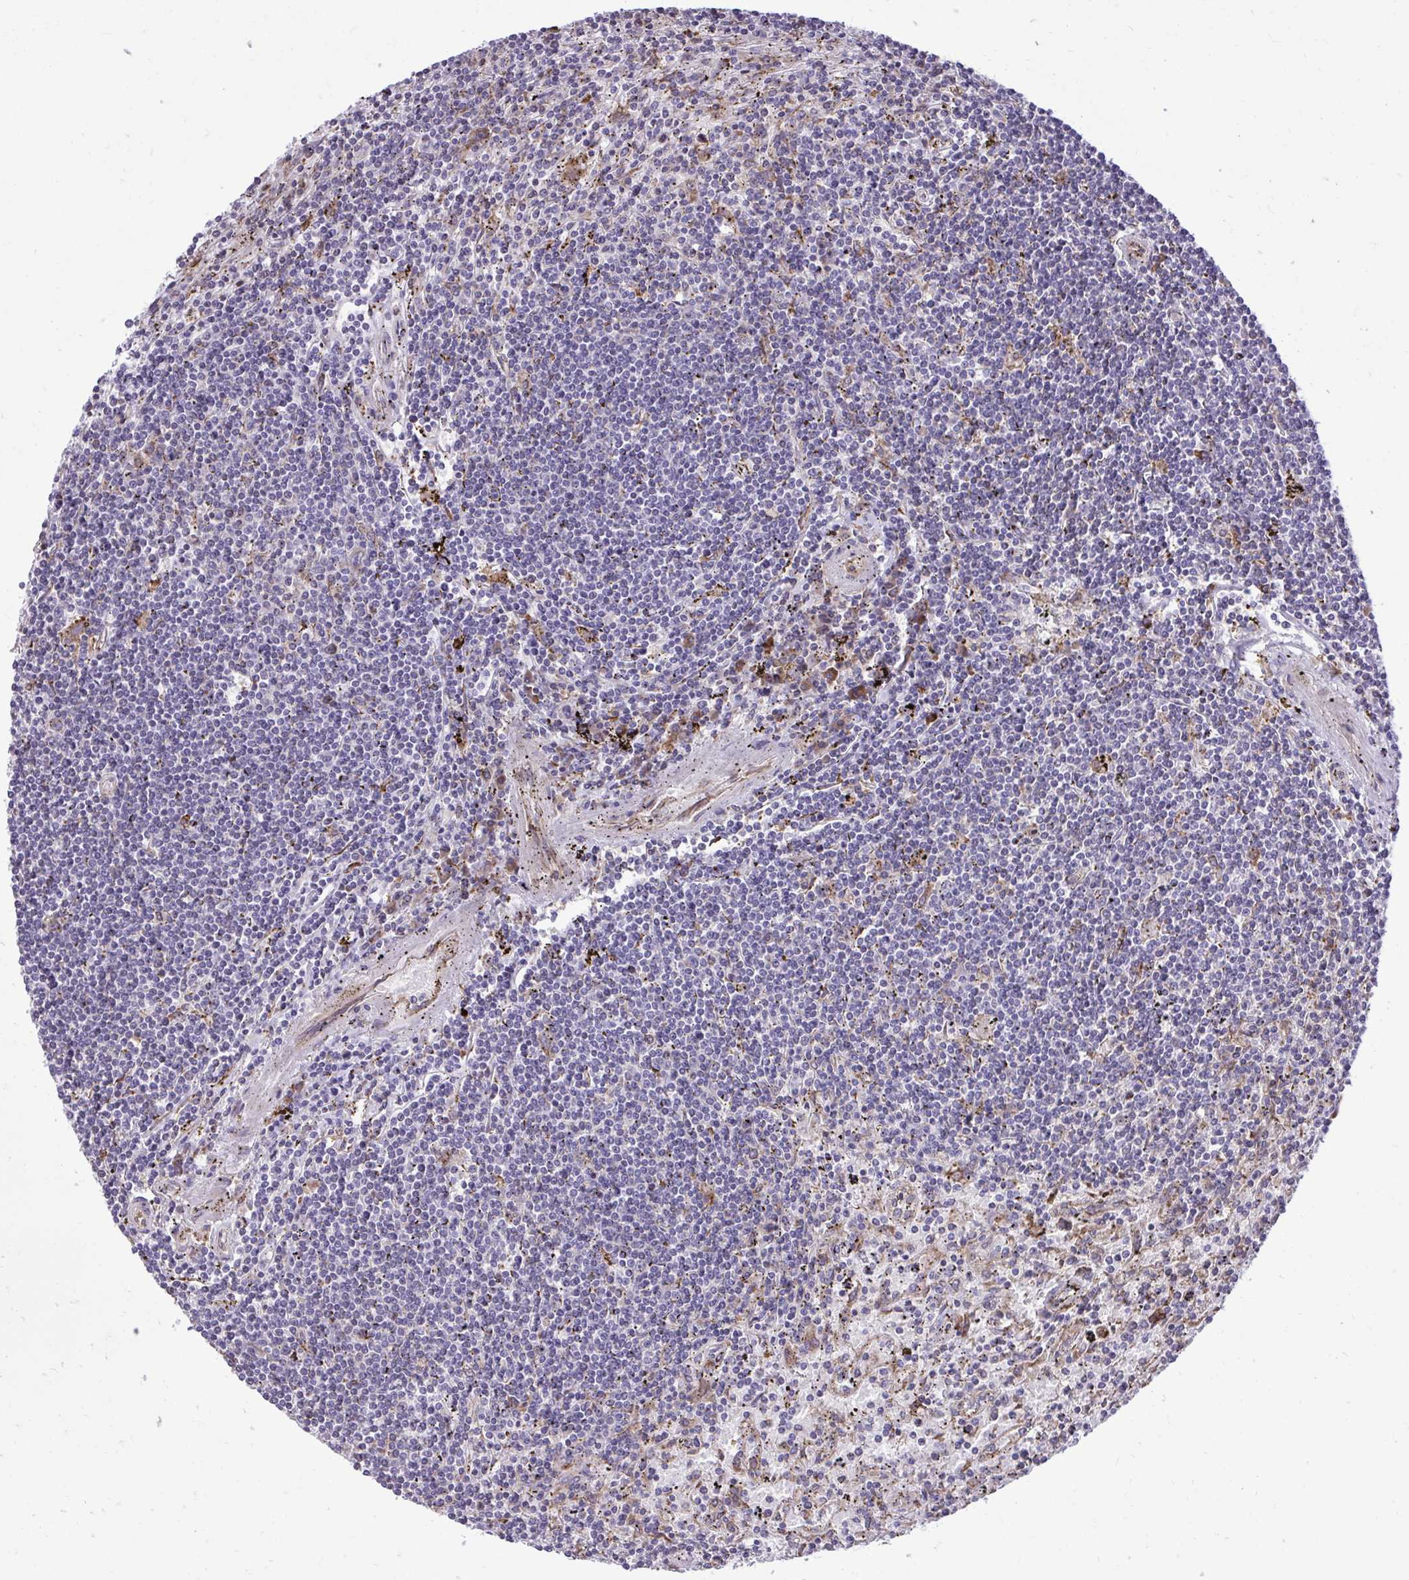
{"staining": {"intensity": "negative", "quantity": "none", "location": "none"}, "tissue": "lymphoma", "cell_type": "Tumor cells", "image_type": "cancer", "snomed": [{"axis": "morphology", "description": "Malignant lymphoma, non-Hodgkin's type, Low grade"}, {"axis": "topography", "description": "Spleen"}], "caption": "Tumor cells are negative for protein expression in human lymphoma.", "gene": "METTL9", "patient": {"sex": "male", "age": 76}}